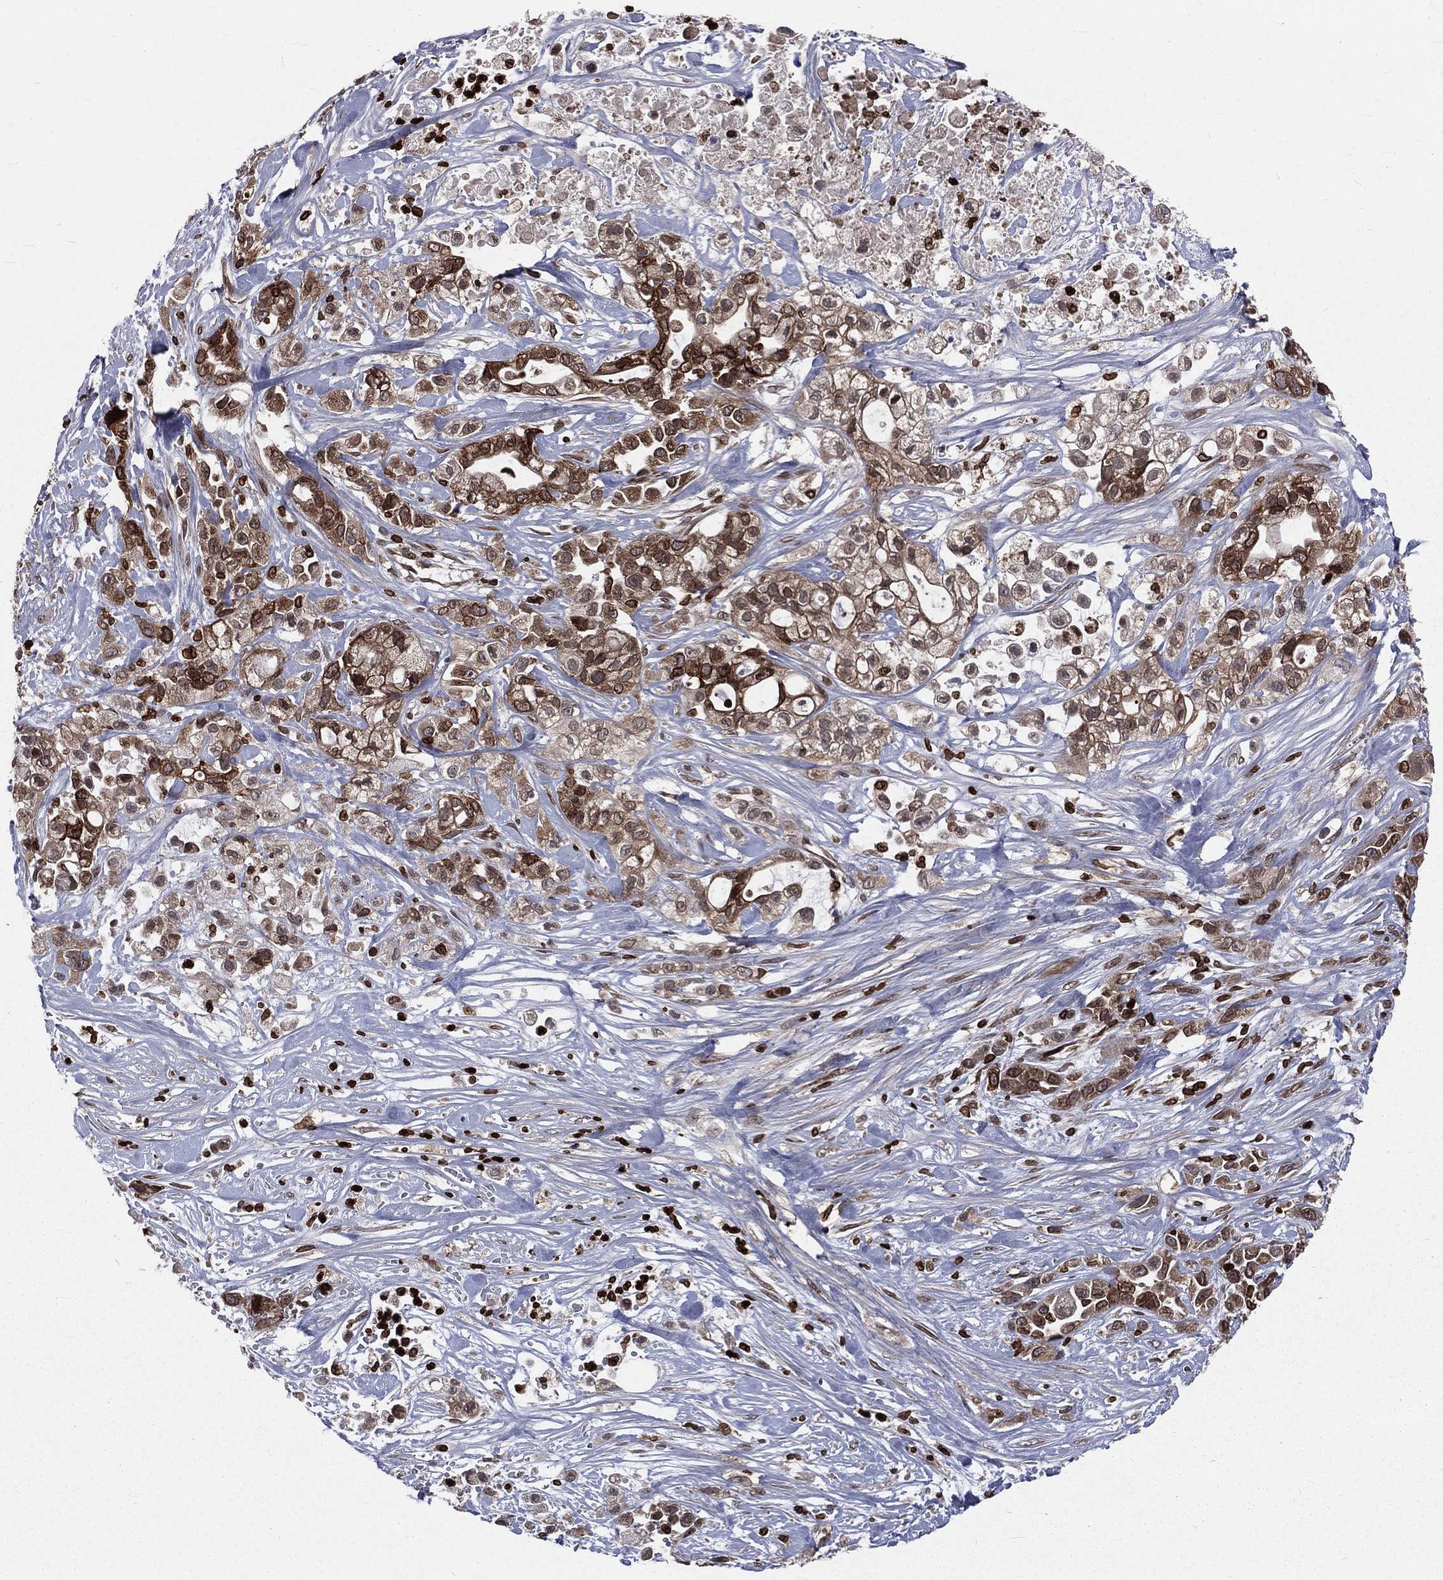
{"staining": {"intensity": "moderate", "quantity": ">75%", "location": "cytoplasmic/membranous,nuclear"}, "tissue": "pancreatic cancer", "cell_type": "Tumor cells", "image_type": "cancer", "snomed": [{"axis": "morphology", "description": "Adenocarcinoma, NOS"}, {"axis": "topography", "description": "Pancreas"}], "caption": "Adenocarcinoma (pancreatic) stained for a protein displays moderate cytoplasmic/membranous and nuclear positivity in tumor cells. Nuclei are stained in blue.", "gene": "LBR", "patient": {"sex": "male", "age": 44}}